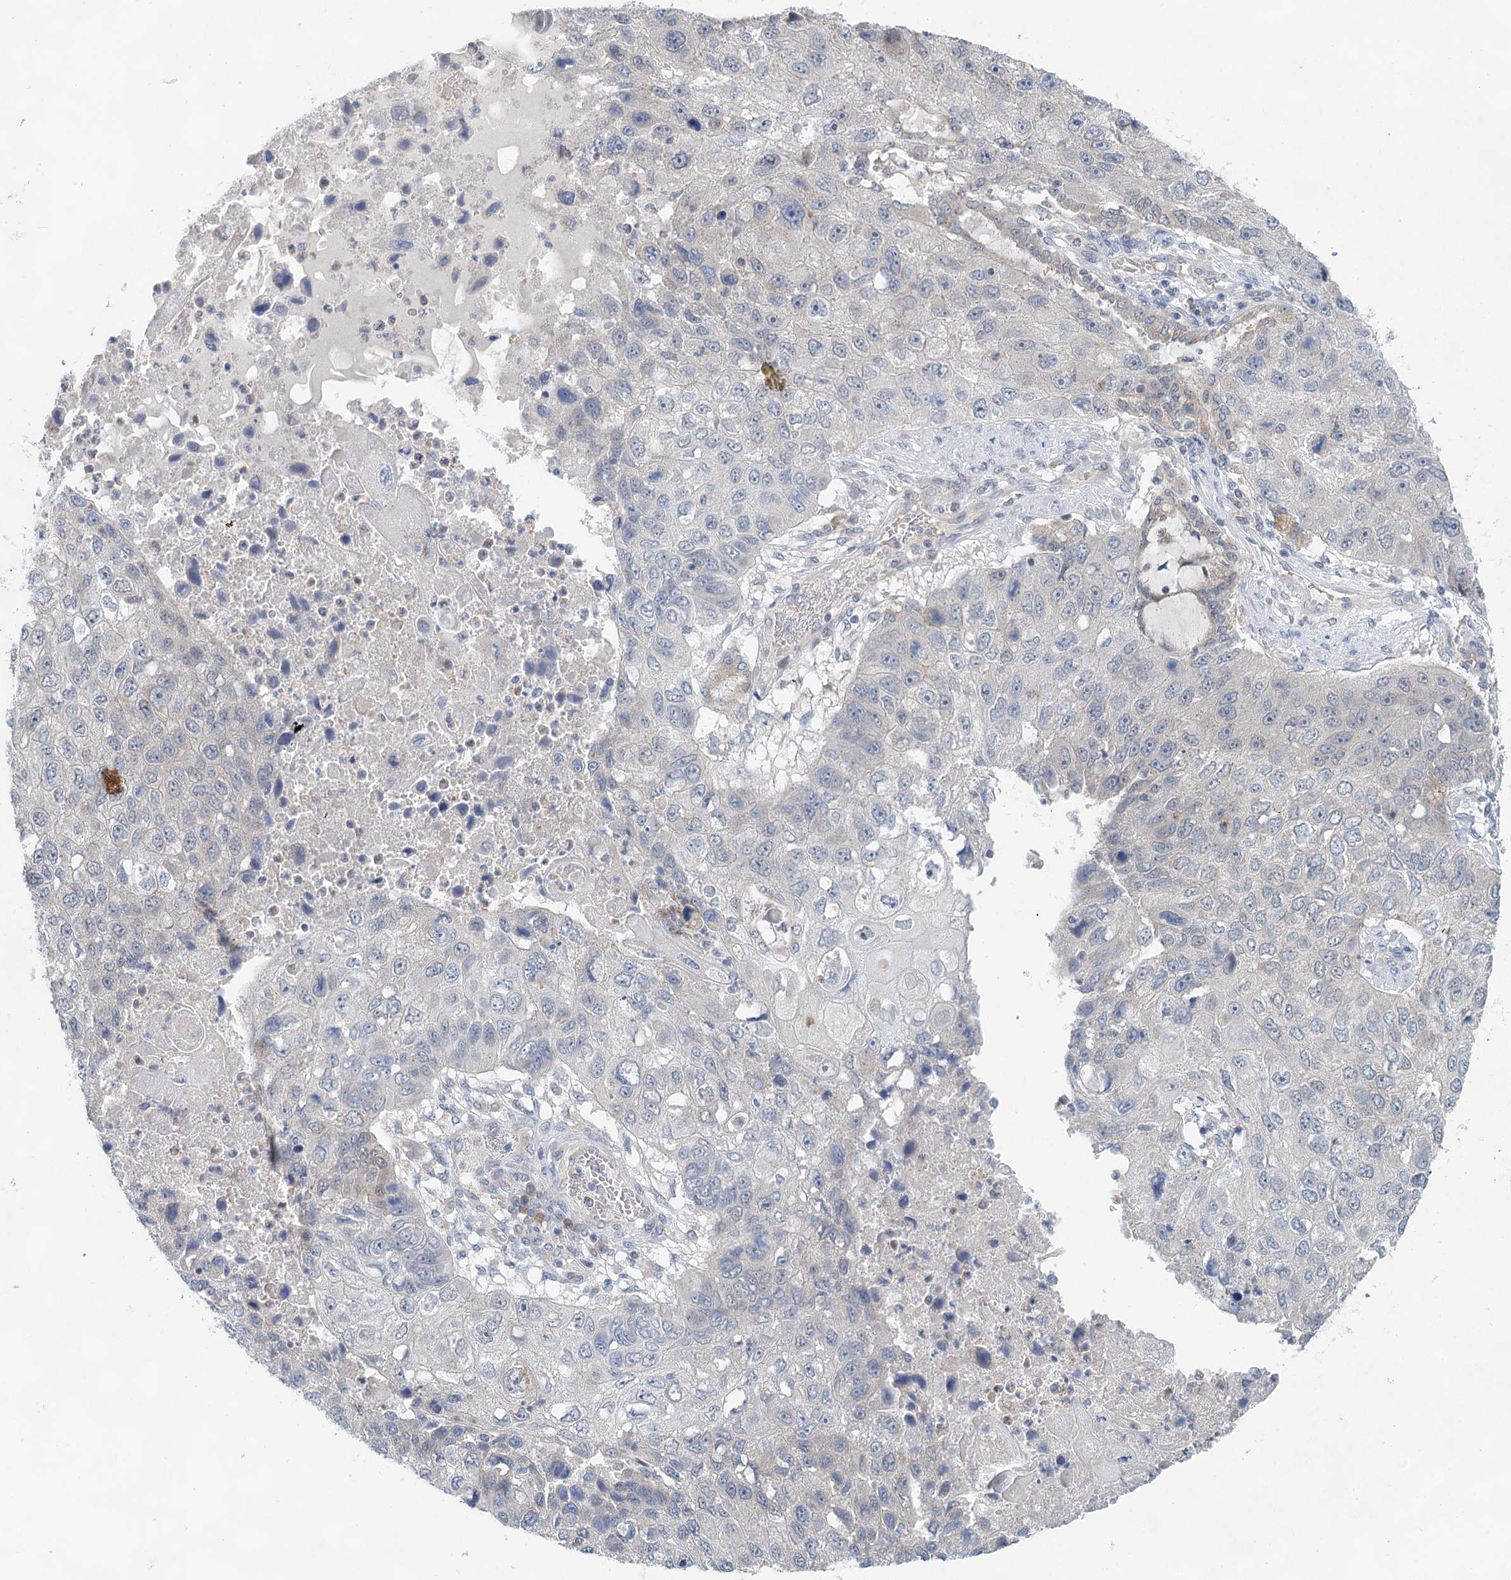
{"staining": {"intensity": "negative", "quantity": "none", "location": "none"}, "tissue": "lung cancer", "cell_type": "Tumor cells", "image_type": "cancer", "snomed": [{"axis": "morphology", "description": "Squamous cell carcinoma, NOS"}, {"axis": "topography", "description": "Lung"}], "caption": "Immunohistochemistry (IHC) photomicrograph of neoplastic tissue: human lung cancer stained with DAB (3,3'-diaminobenzidine) shows no significant protein staining in tumor cells.", "gene": "BLTP1", "patient": {"sex": "male", "age": 61}}